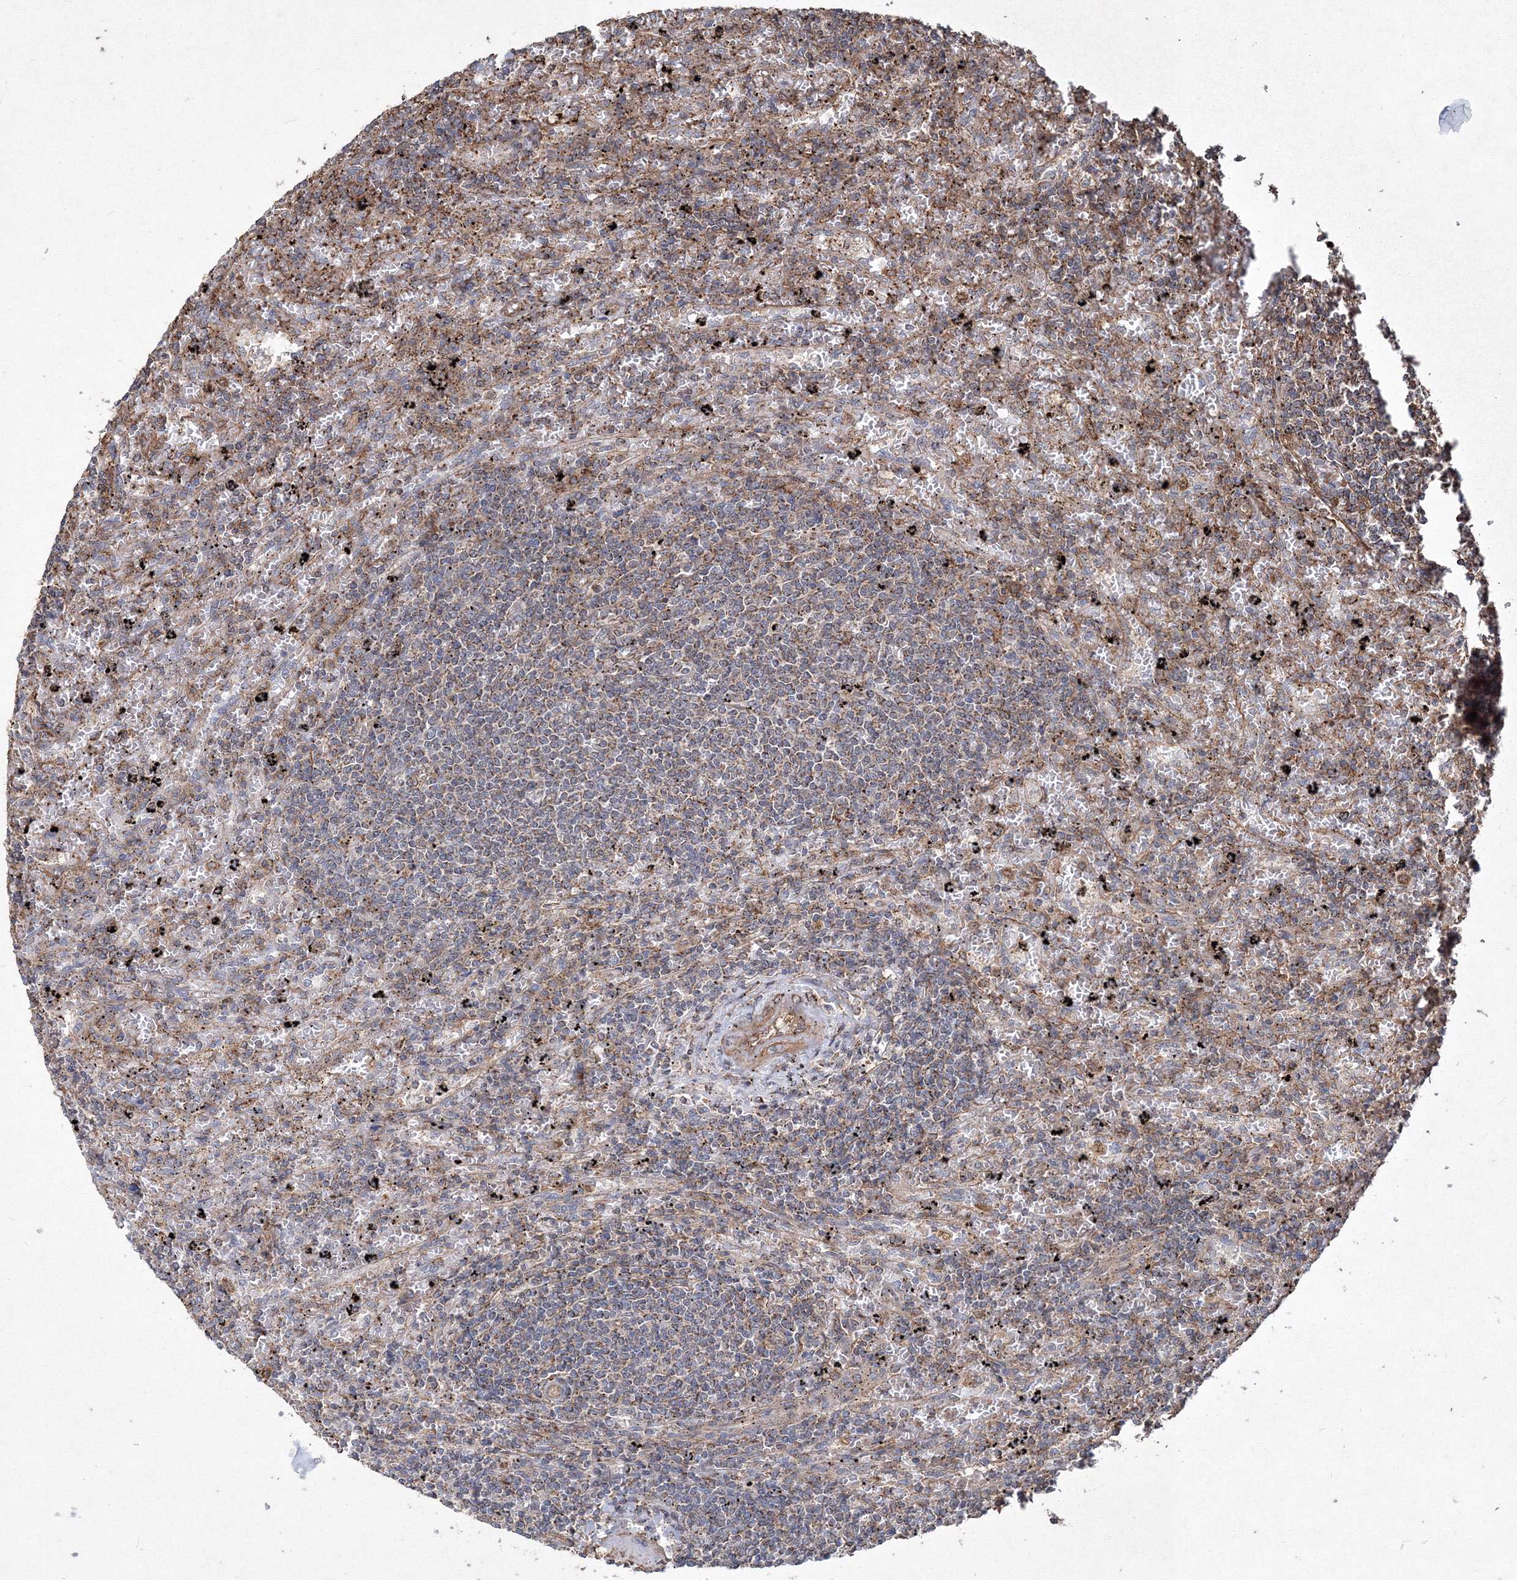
{"staining": {"intensity": "weak", "quantity": "<25%", "location": "cytoplasmic/membranous"}, "tissue": "lymphoma", "cell_type": "Tumor cells", "image_type": "cancer", "snomed": [{"axis": "morphology", "description": "Malignant lymphoma, non-Hodgkin's type, Low grade"}, {"axis": "topography", "description": "Spleen"}], "caption": "This is a photomicrograph of IHC staining of lymphoma, which shows no expression in tumor cells.", "gene": "TMEM139", "patient": {"sex": "male", "age": 76}}